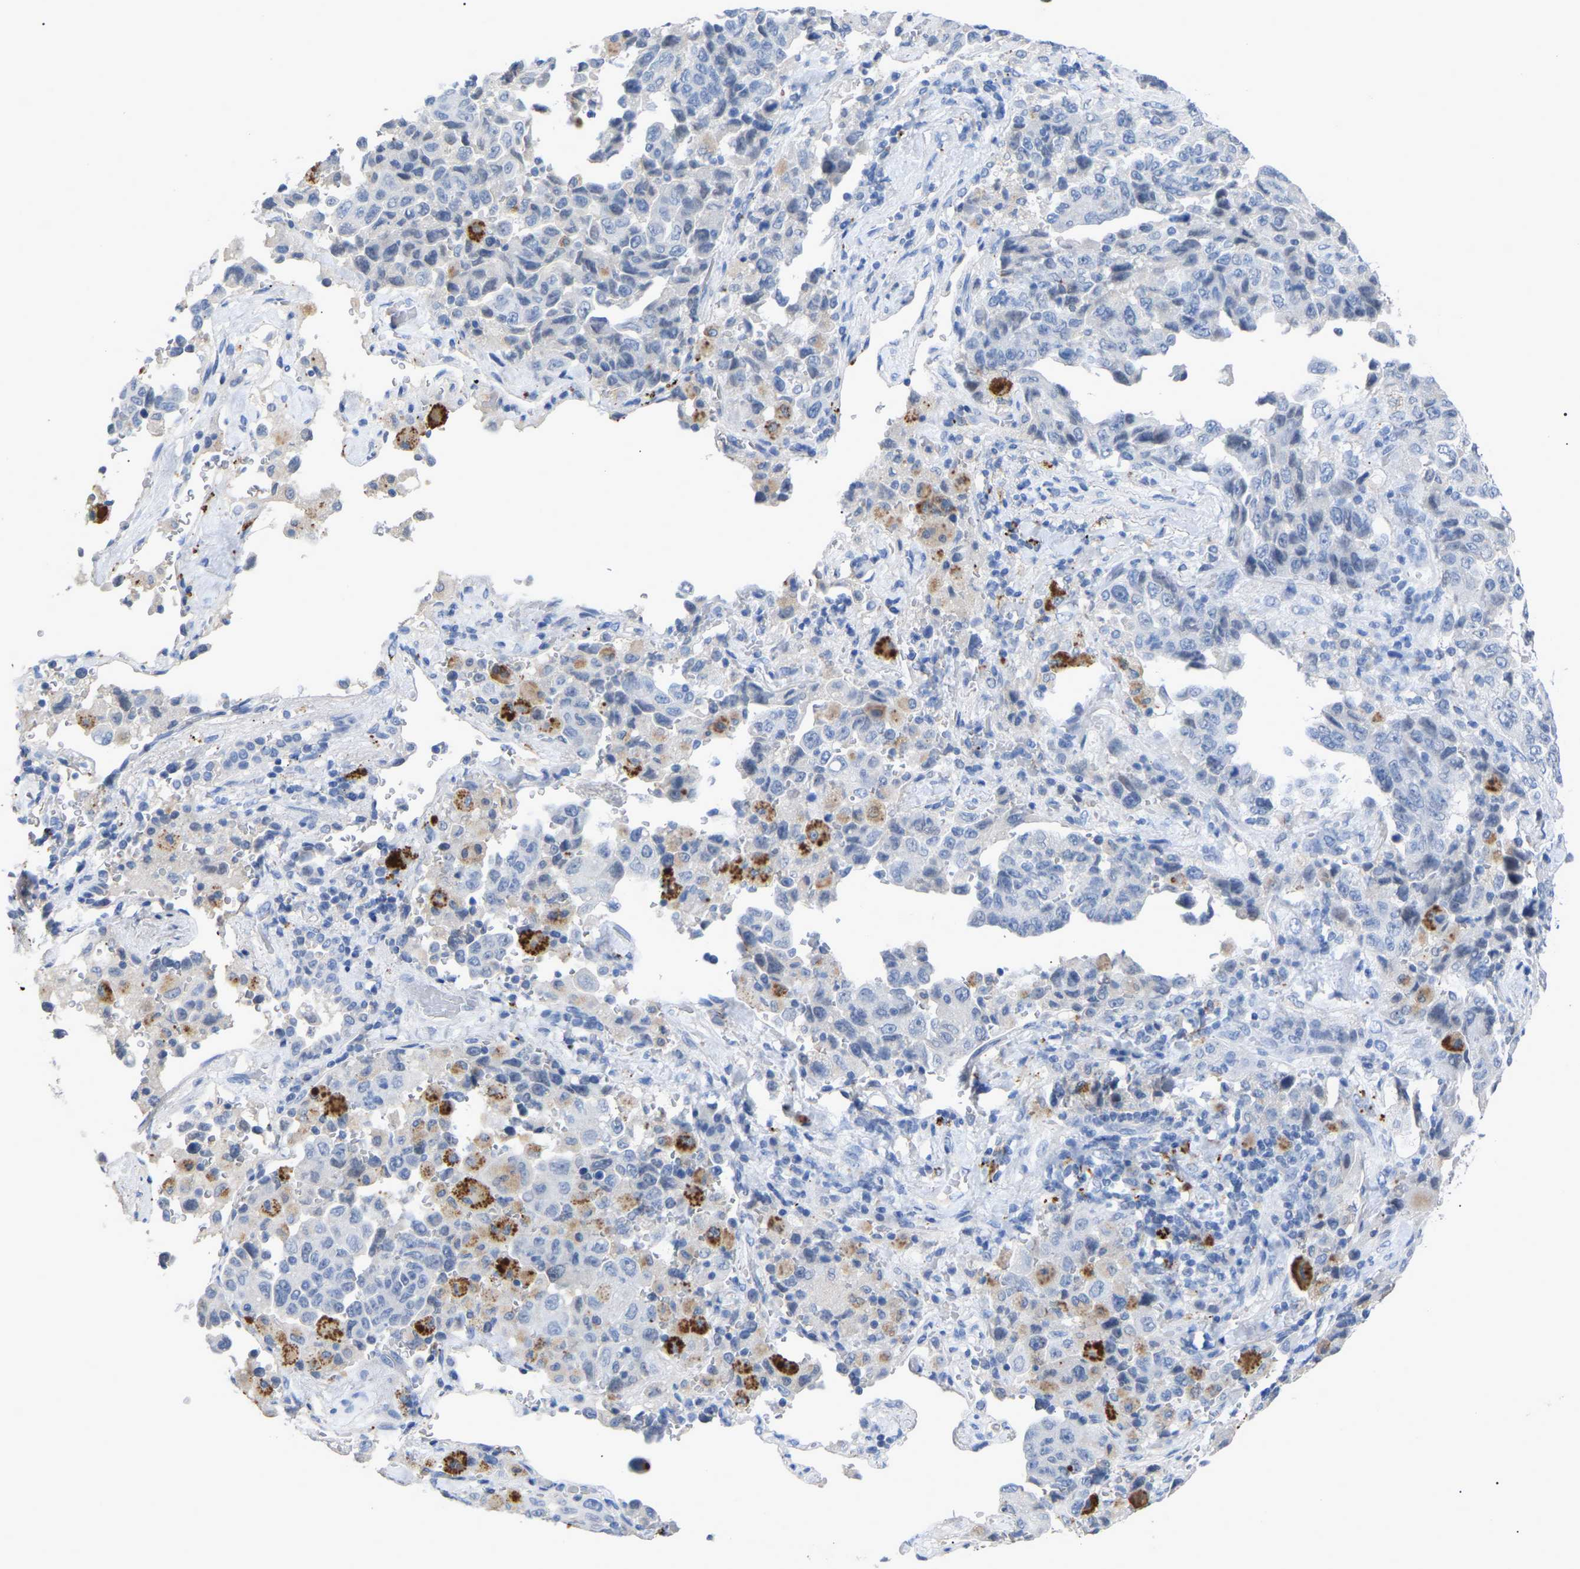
{"staining": {"intensity": "negative", "quantity": "none", "location": "none"}, "tissue": "lung cancer", "cell_type": "Tumor cells", "image_type": "cancer", "snomed": [{"axis": "morphology", "description": "Adenocarcinoma, NOS"}, {"axis": "topography", "description": "Lung"}], "caption": "DAB (3,3'-diaminobenzidine) immunohistochemical staining of human lung cancer (adenocarcinoma) exhibits no significant positivity in tumor cells.", "gene": "SMPD2", "patient": {"sex": "female", "age": 51}}